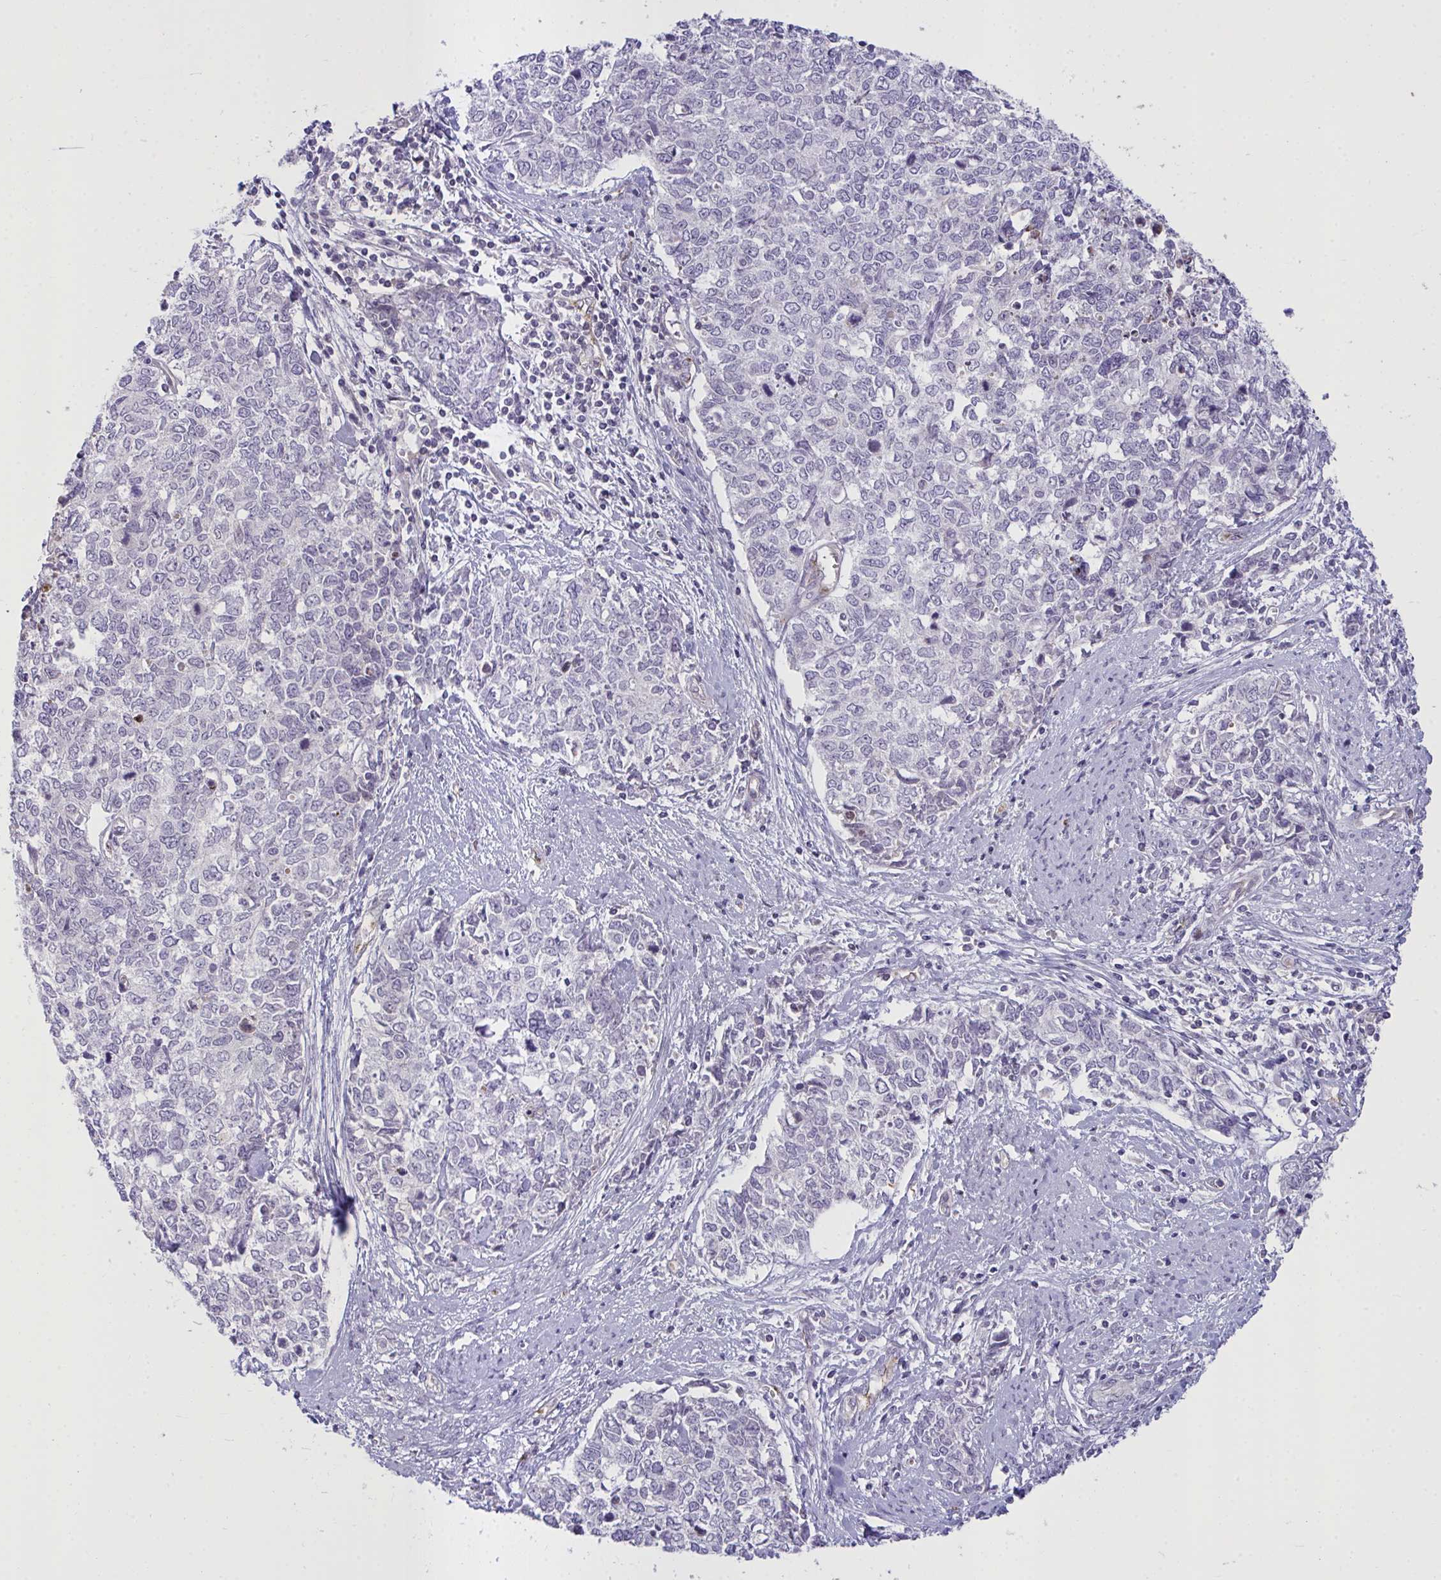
{"staining": {"intensity": "negative", "quantity": "none", "location": "none"}, "tissue": "cervical cancer", "cell_type": "Tumor cells", "image_type": "cancer", "snomed": [{"axis": "morphology", "description": "Adenocarcinoma, NOS"}, {"axis": "topography", "description": "Cervix"}], "caption": "Immunohistochemistry (IHC) photomicrograph of cervical adenocarcinoma stained for a protein (brown), which demonstrates no expression in tumor cells.", "gene": "SEMA6B", "patient": {"sex": "female", "age": 63}}